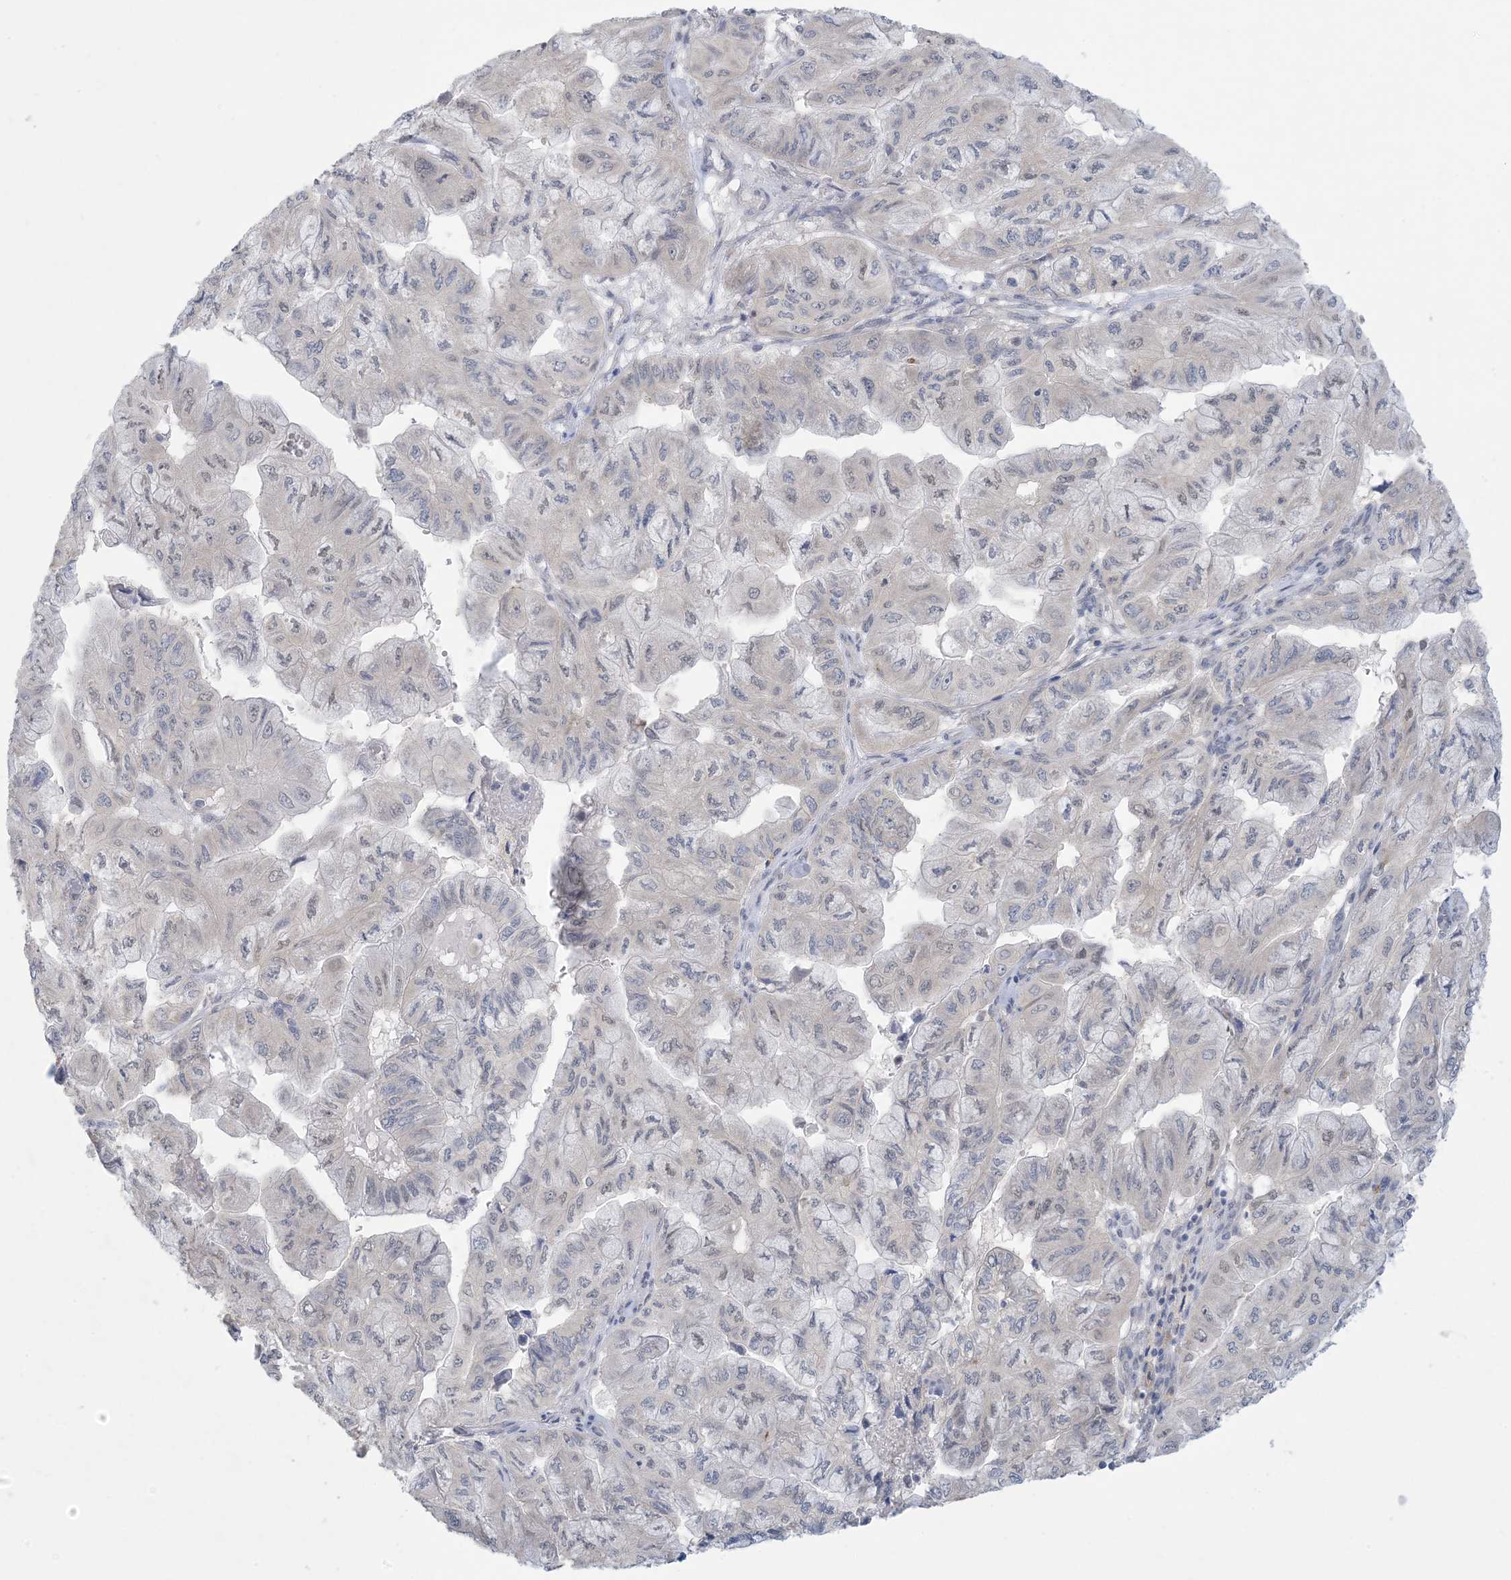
{"staining": {"intensity": "negative", "quantity": "none", "location": "none"}, "tissue": "pancreatic cancer", "cell_type": "Tumor cells", "image_type": "cancer", "snomed": [{"axis": "morphology", "description": "Adenocarcinoma, NOS"}, {"axis": "topography", "description": "Pancreas"}], "caption": "Immunohistochemistry photomicrograph of human adenocarcinoma (pancreatic) stained for a protein (brown), which demonstrates no positivity in tumor cells. Nuclei are stained in blue.", "gene": "KIF3A", "patient": {"sex": "male", "age": 51}}